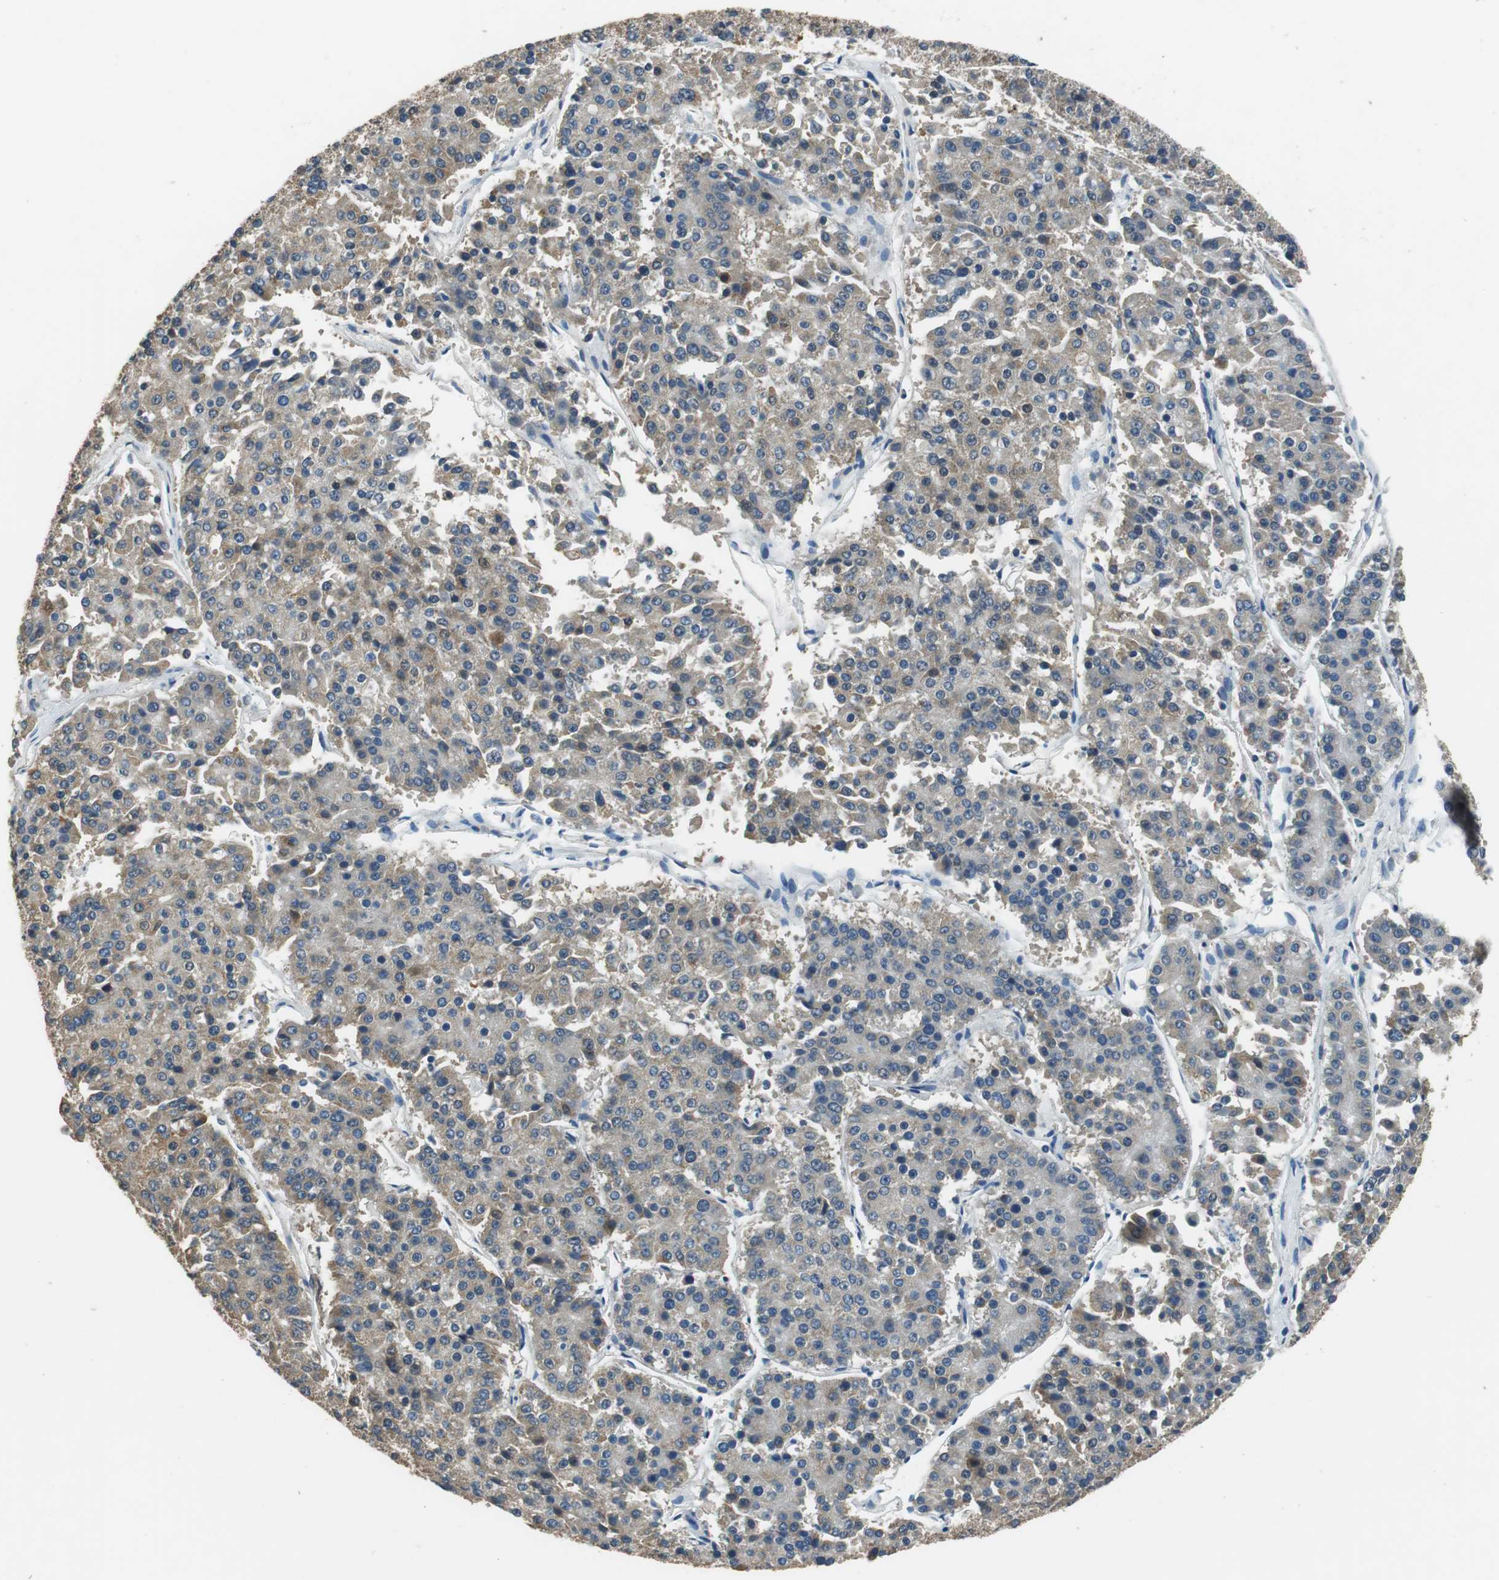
{"staining": {"intensity": "moderate", "quantity": "25%-75%", "location": "cytoplasmic/membranous"}, "tissue": "pancreatic cancer", "cell_type": "Tumor cells", "image_type": "cancer", "snomed": [{"axis": "morphology", "description": "Adenocarcinoma, NOS"}, {"axis": "topography", "description": "Pancreas"}], "caption": "This is a histology image of IHC staining of adenocarcinoma (pancreatic), which shows moderate expression in the cytoplasmic/membranous of tumor cells.", "gene": "ALDH4A1", "patient": {"sex": "male", "age": 50}}